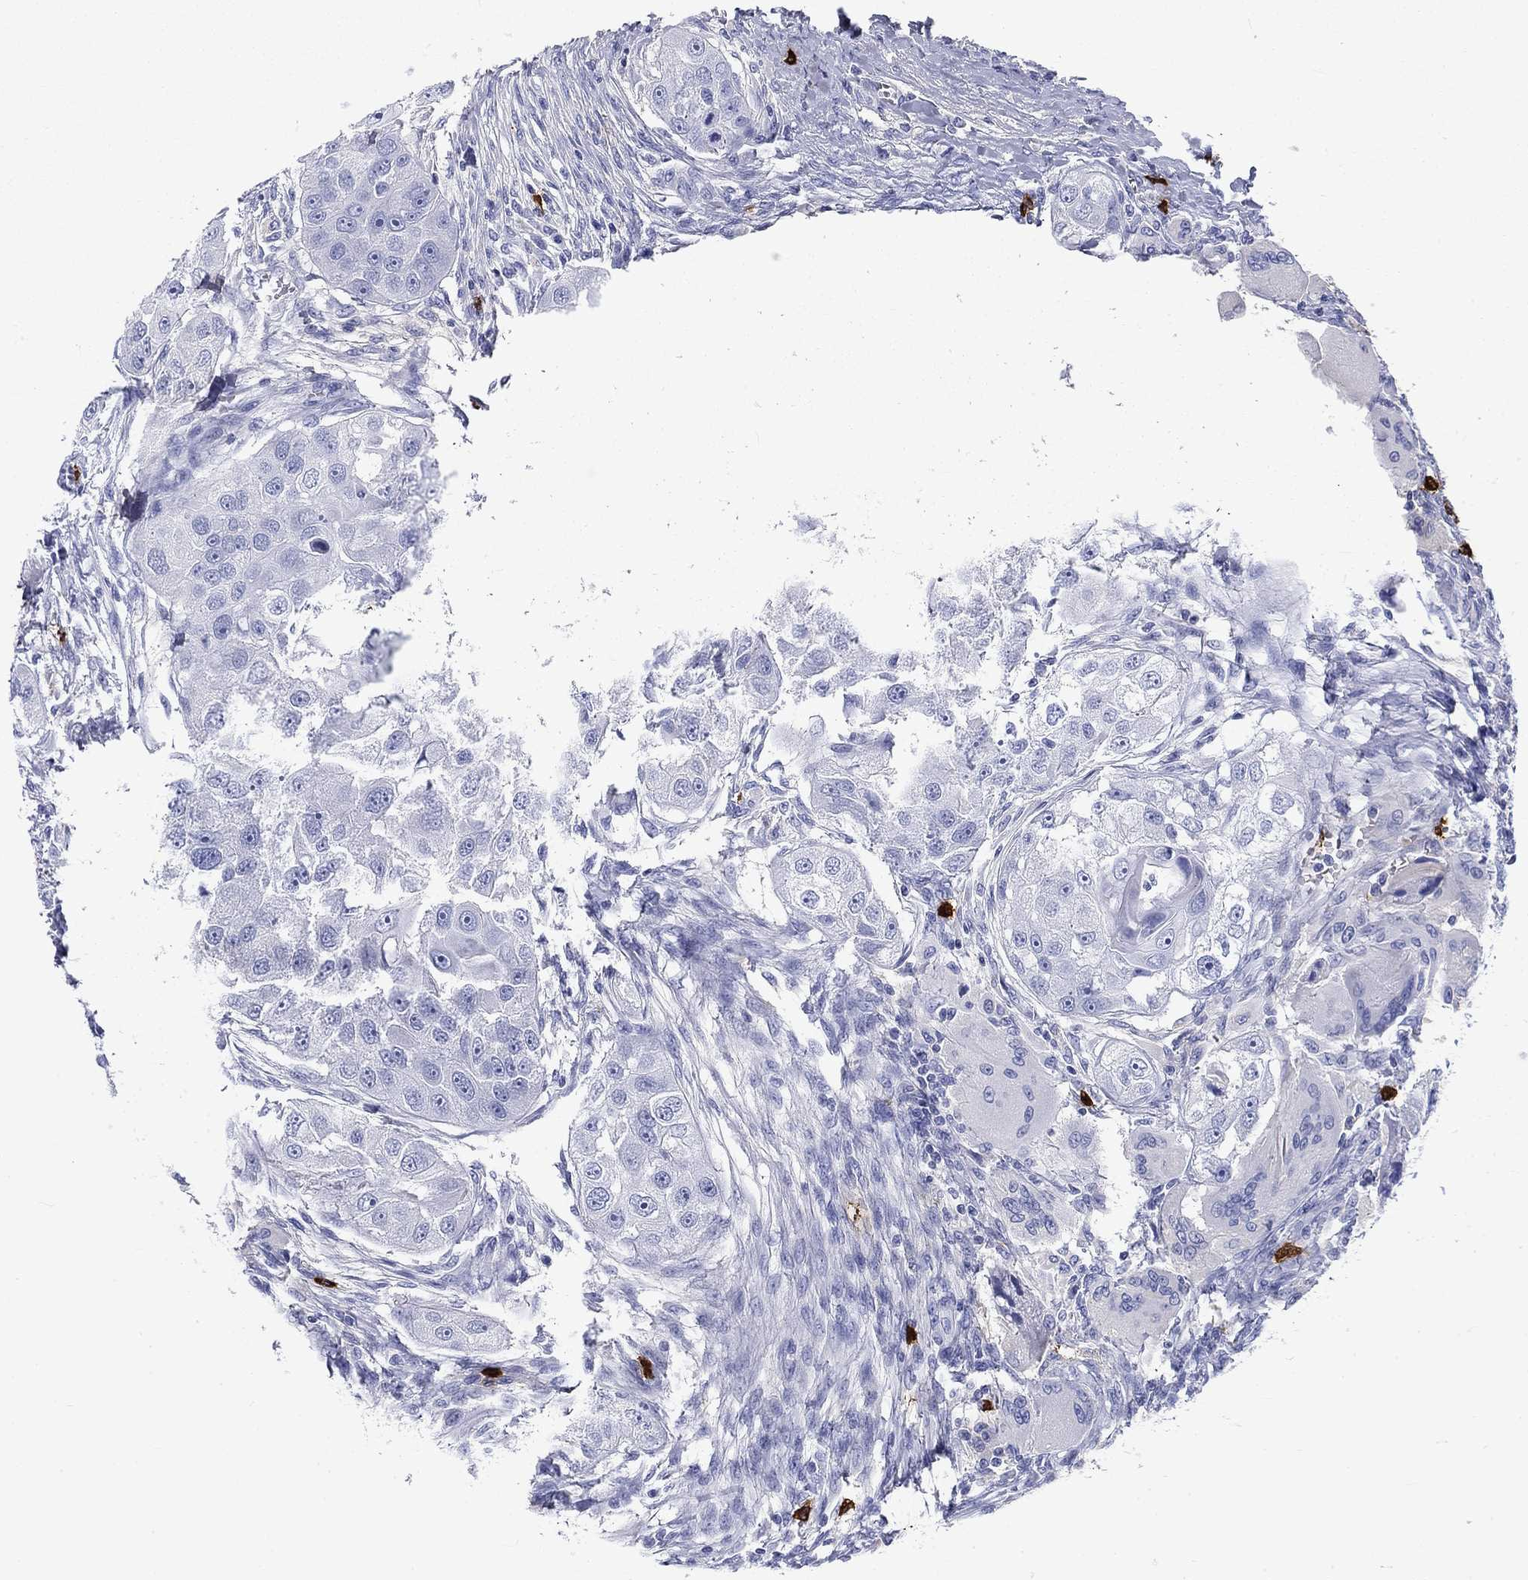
{"staining": {"intensity": "negative", "quantity": "none", "location": "none"}, "tissue": "head and neck cancer", "cell_type": "Tumor cells", "image_type": "cancer", "snomed": [{"axis": "morphology", "description": "Squamous cell carcinoma, NOS"}, {"axis": "topography", "description": "Head-Neck"}], "caption": "An image of head and neck squamous cell carcinoma stained for a protein demonstrates no brown staining in tumor cells.", "gene": "CD40LG", "patient": {"sex": "male", "age": 51}}